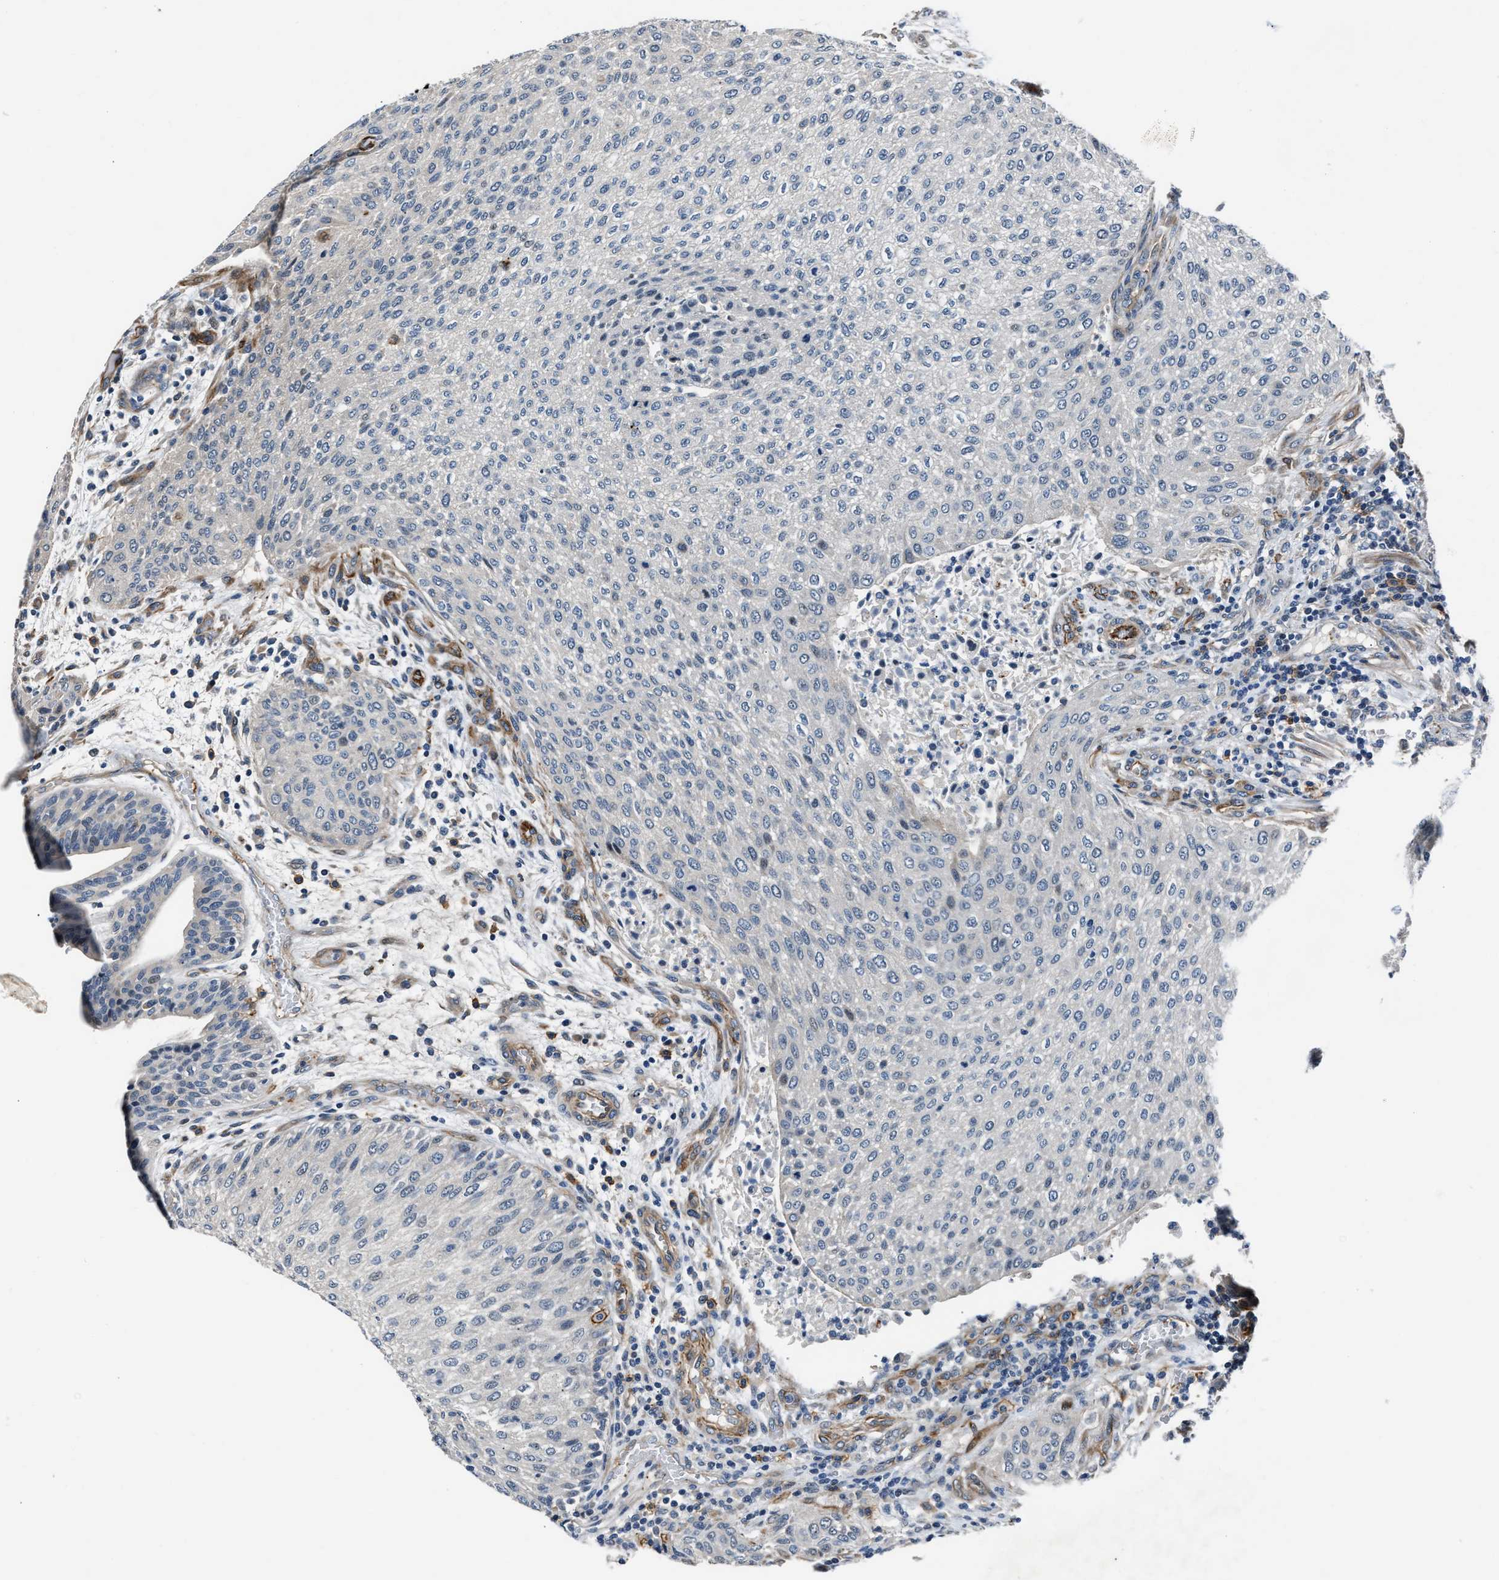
{"staining": {"intensity": "negative", "quantity": "none", "location": "none"}, "tissue": "urothelial cancer", "cell_type": "Tumor cells", "image_type": "cancer", "snomed": [{"axis": "morphology", "description": "Urothelial carcinoma, Low grade"}, {"axis": "morphology", "description": "Urothelial carcinoma, High grade"}, {"axis": "topography", "description": "Urinary bladder"}], "caption": "This is an immunohistochemistry (IHC) photomicrograph of urothelial carcinoma (high-grade). There is no positivity in tumor cells.", "gene": "MPDZ", "patient": {"sex": "male", "age": 35}}